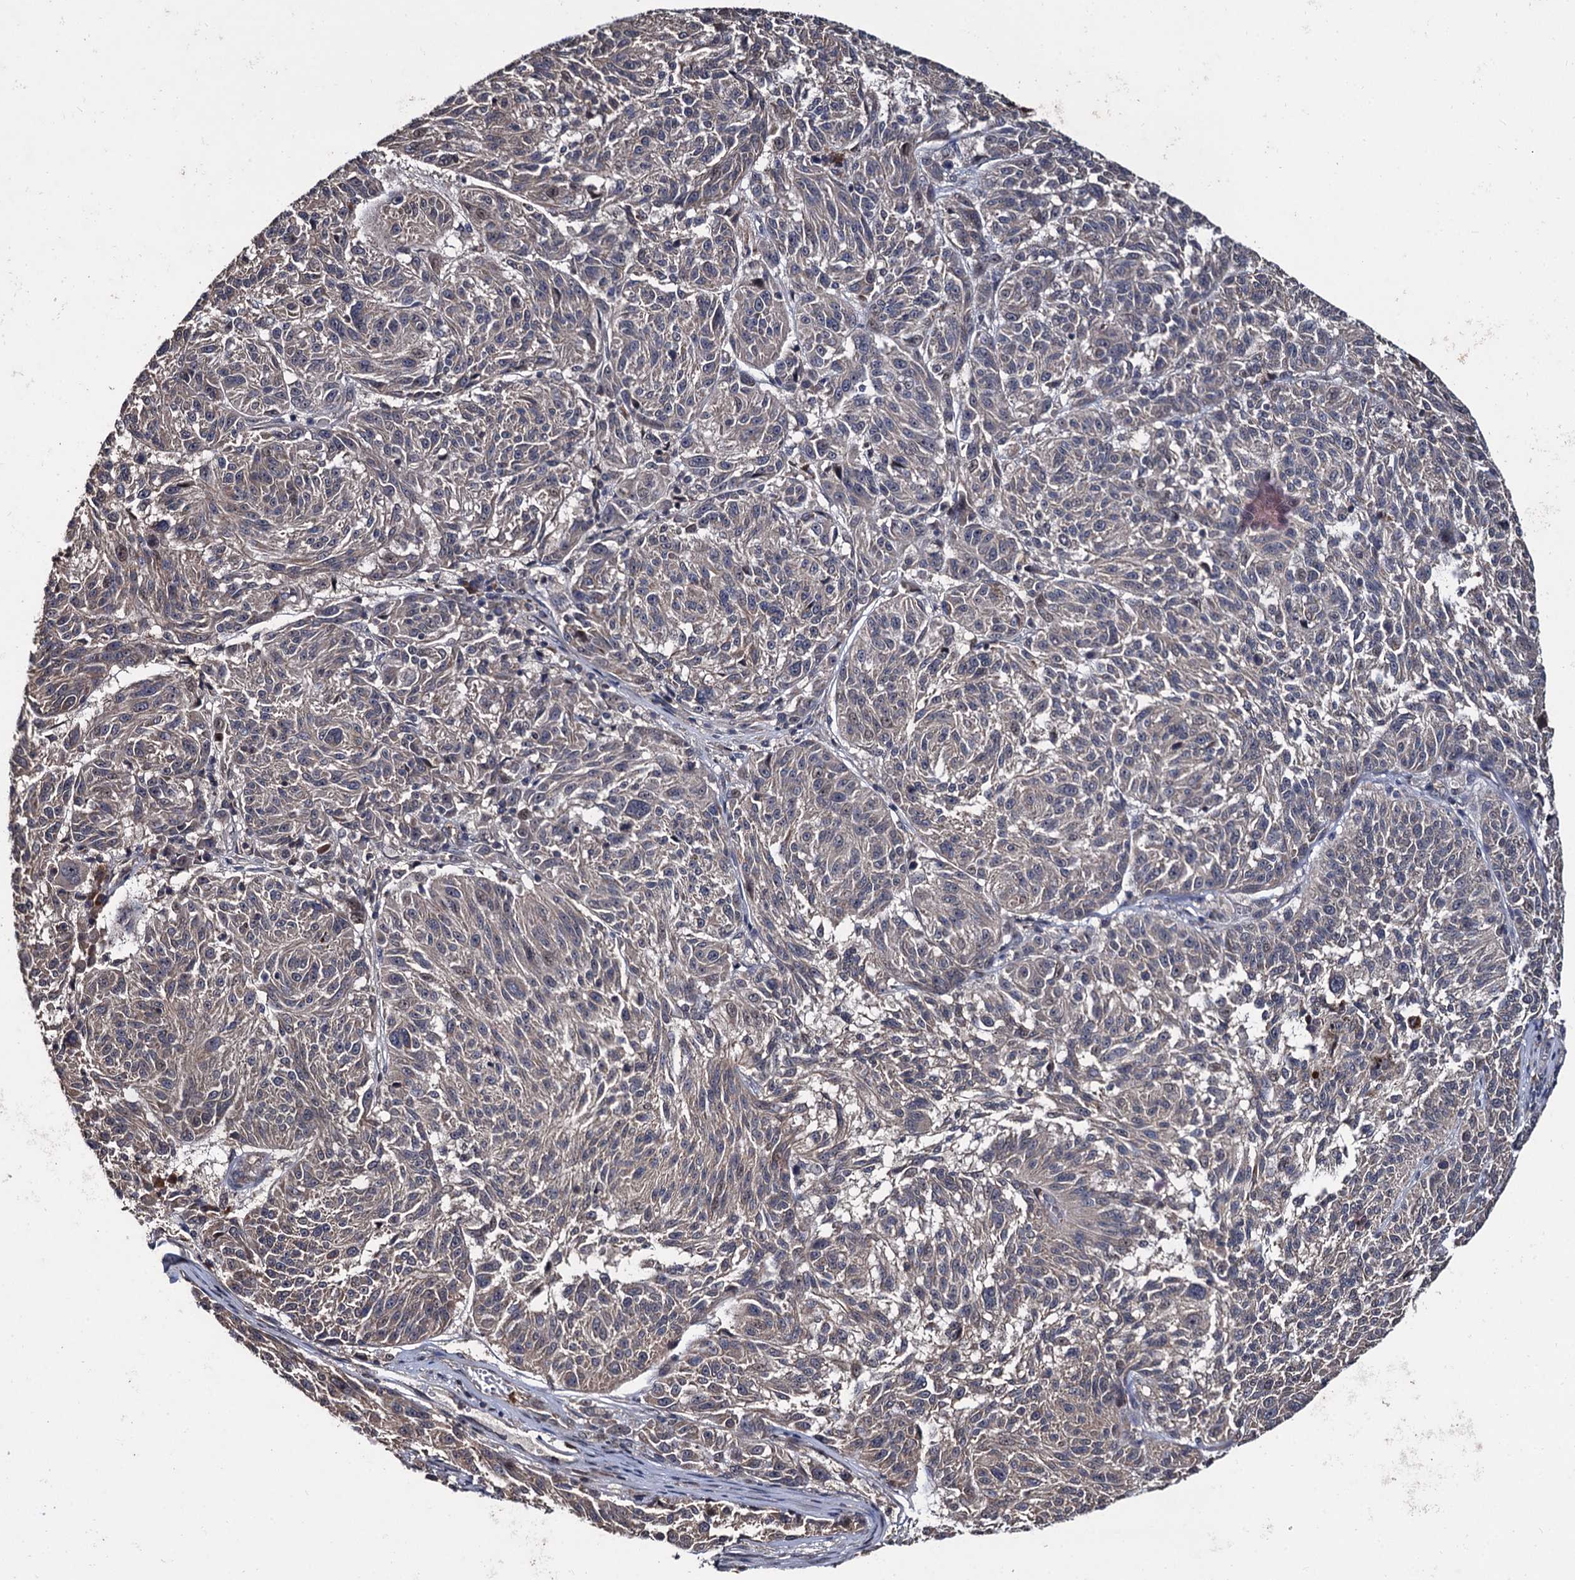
{"staining": {"intensity": "negative", "quantity": "none", "location": "none"}, "tissue": "melanoma", "cell_type": "Tumor cells", "image_type": "cancer", "snomed": [{"axis": "morphology", "description": "Malignant melanoma, NOS"}, {"axis": "topography", "description": "Skin"}], "caption": "High magnification brightfield microscopy of melanoma stained with DAB (brown) and counterstained with hematoxylin (blue): tumor cells show no significant staining. The staining is performed using DAB brown chromogen with nuclei counter-stained in using hematoxylin.", "gene": "LRRC63", "patient": {"sex": "male", "age": 53}}